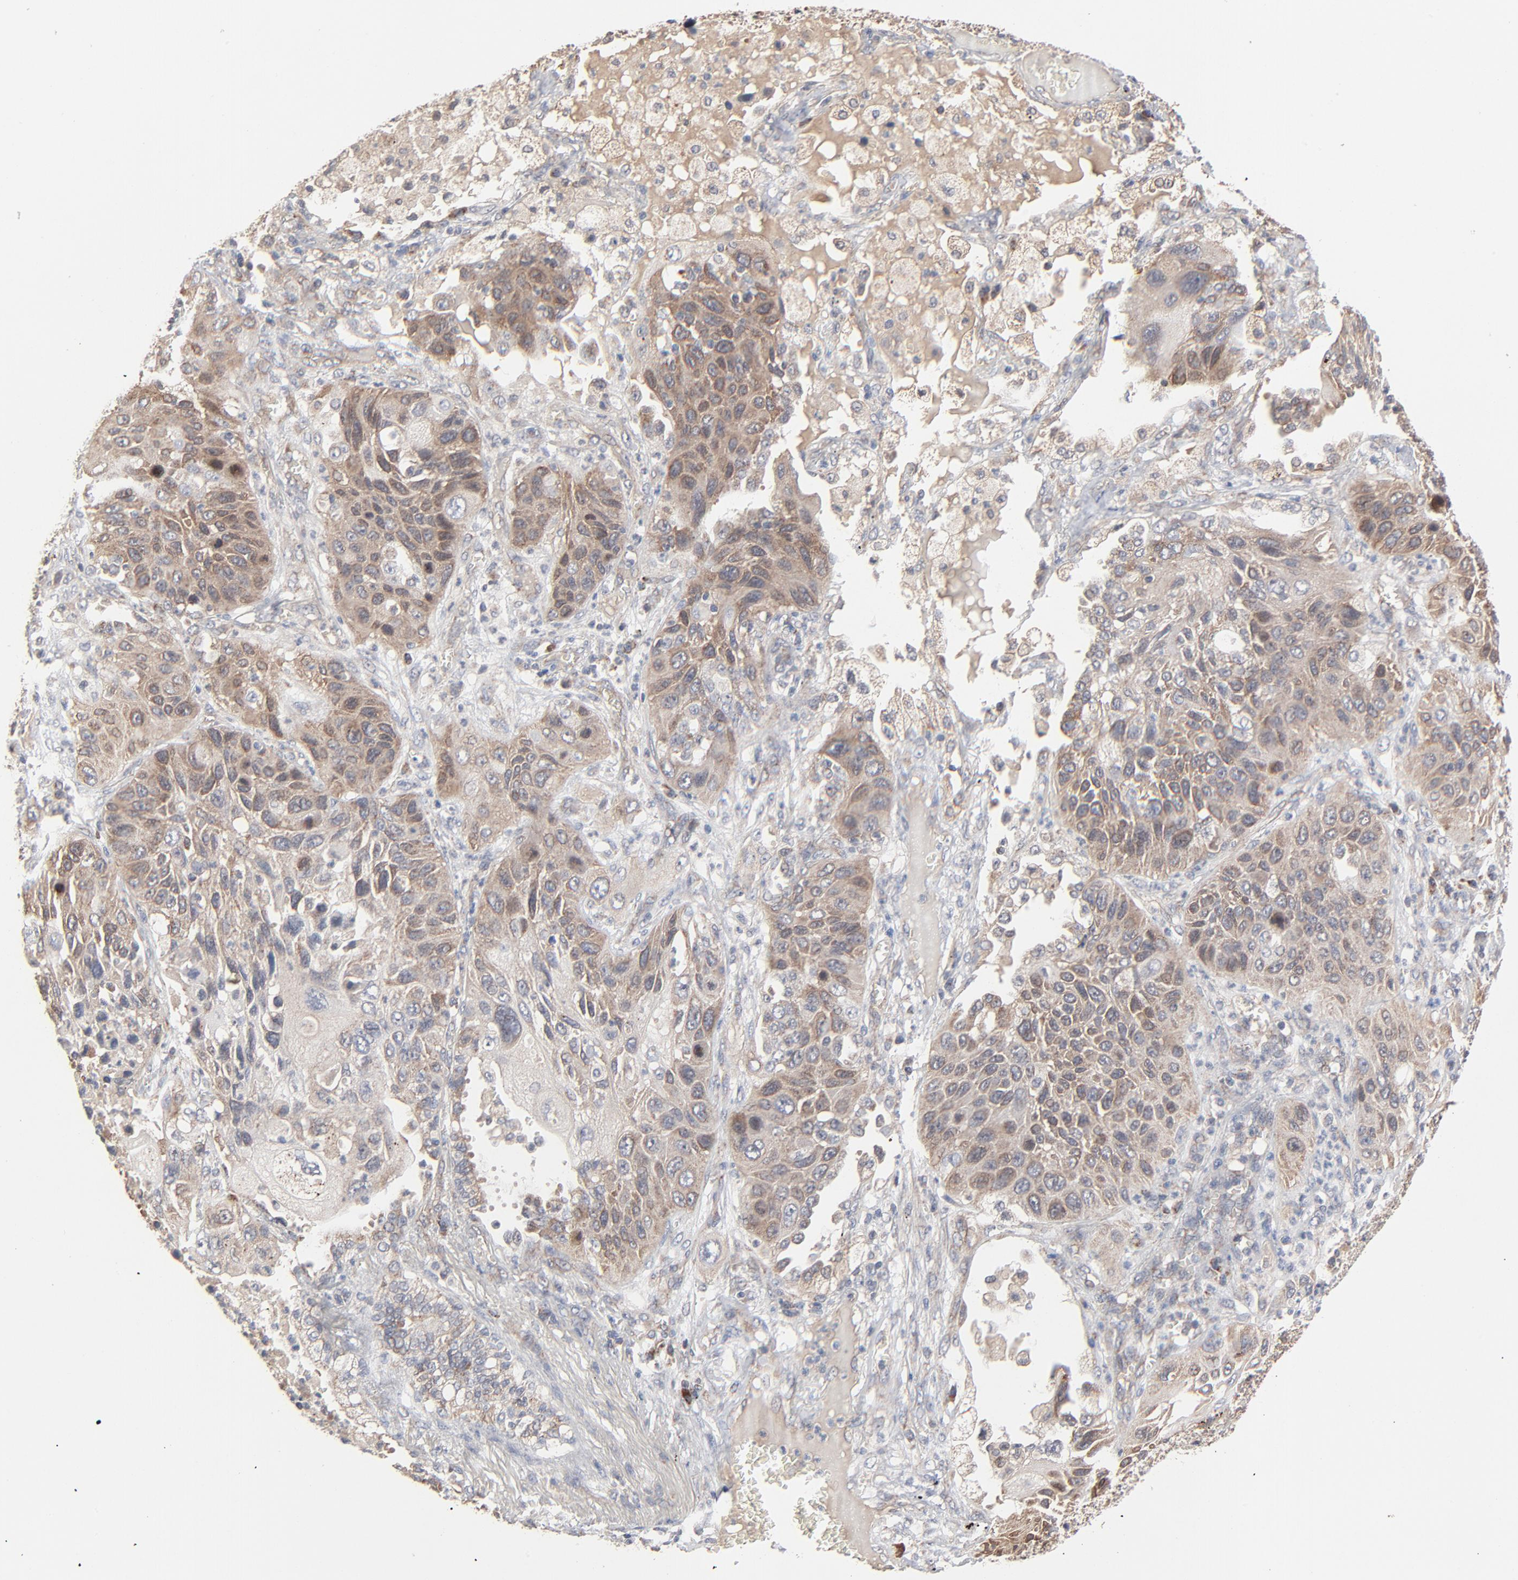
{"staining": {"intensity": "moderate", "quantity": "25%-75%", "location": "cytoplasmic/membranous"}, "tissue": "lung cancer", "cell_type": "Tumor cells", "image_type": "cancer", "snomed": [{"axis": "morphology", "description": "Squamous cell carcinoma, NOS"}, {"axis": "topography", "description": "Lung"}], "caption": "Human squamous cell carcinoma (lung) stained with a brown dye demonstrates moderate cytoplasmic/membranous positive positivity in approximately 25%-75% of tumor cells.", "gene": "ABLIM3", "patient": {"sex": "female", "age": 76}}